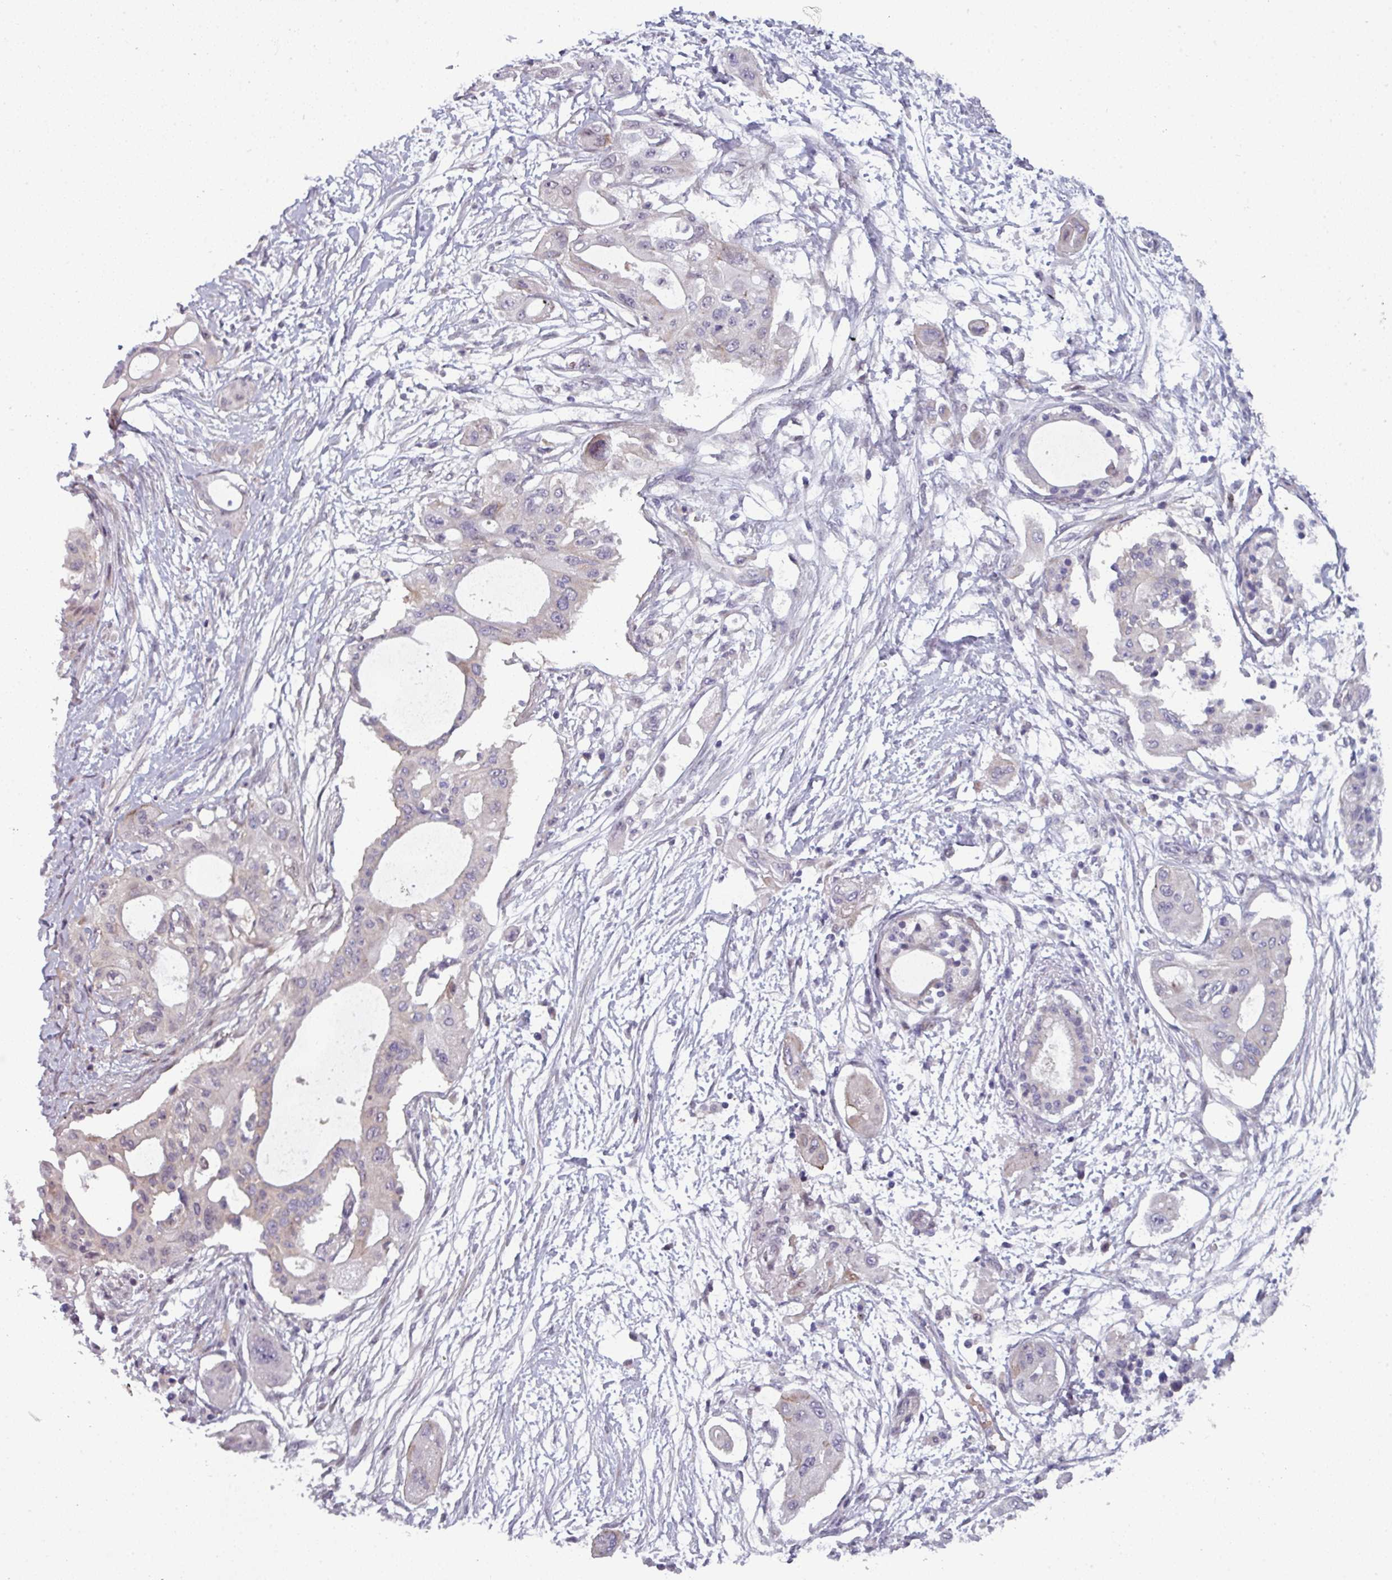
{"staining": {"intensity": "moderate", "quantity": "<25%", "location": "cytoplasmic/membranous,nuclear"}, "tissue": "pancreatic cancer", "cell_type": "Tumor cells", "image_type": "cancer", "snomed": [{"axis": "morphology", "description": "Adenocarcinoma, NOS"}, {"axis": "topography", "description": "Pancreas"}], "caption": "DAB (3,3'-diaminobenzidine) immunohistochemical staining of human adenocarcinoma (pancreatic) exhibits moderate cytoplasmic/membranous and nuclear protein staining in about <25% of tumor cells. (IHC, brightfield microscopy, high magnification).", "gene": "PRAMEF12", "patient": {"sex": "male", "age": 68}}